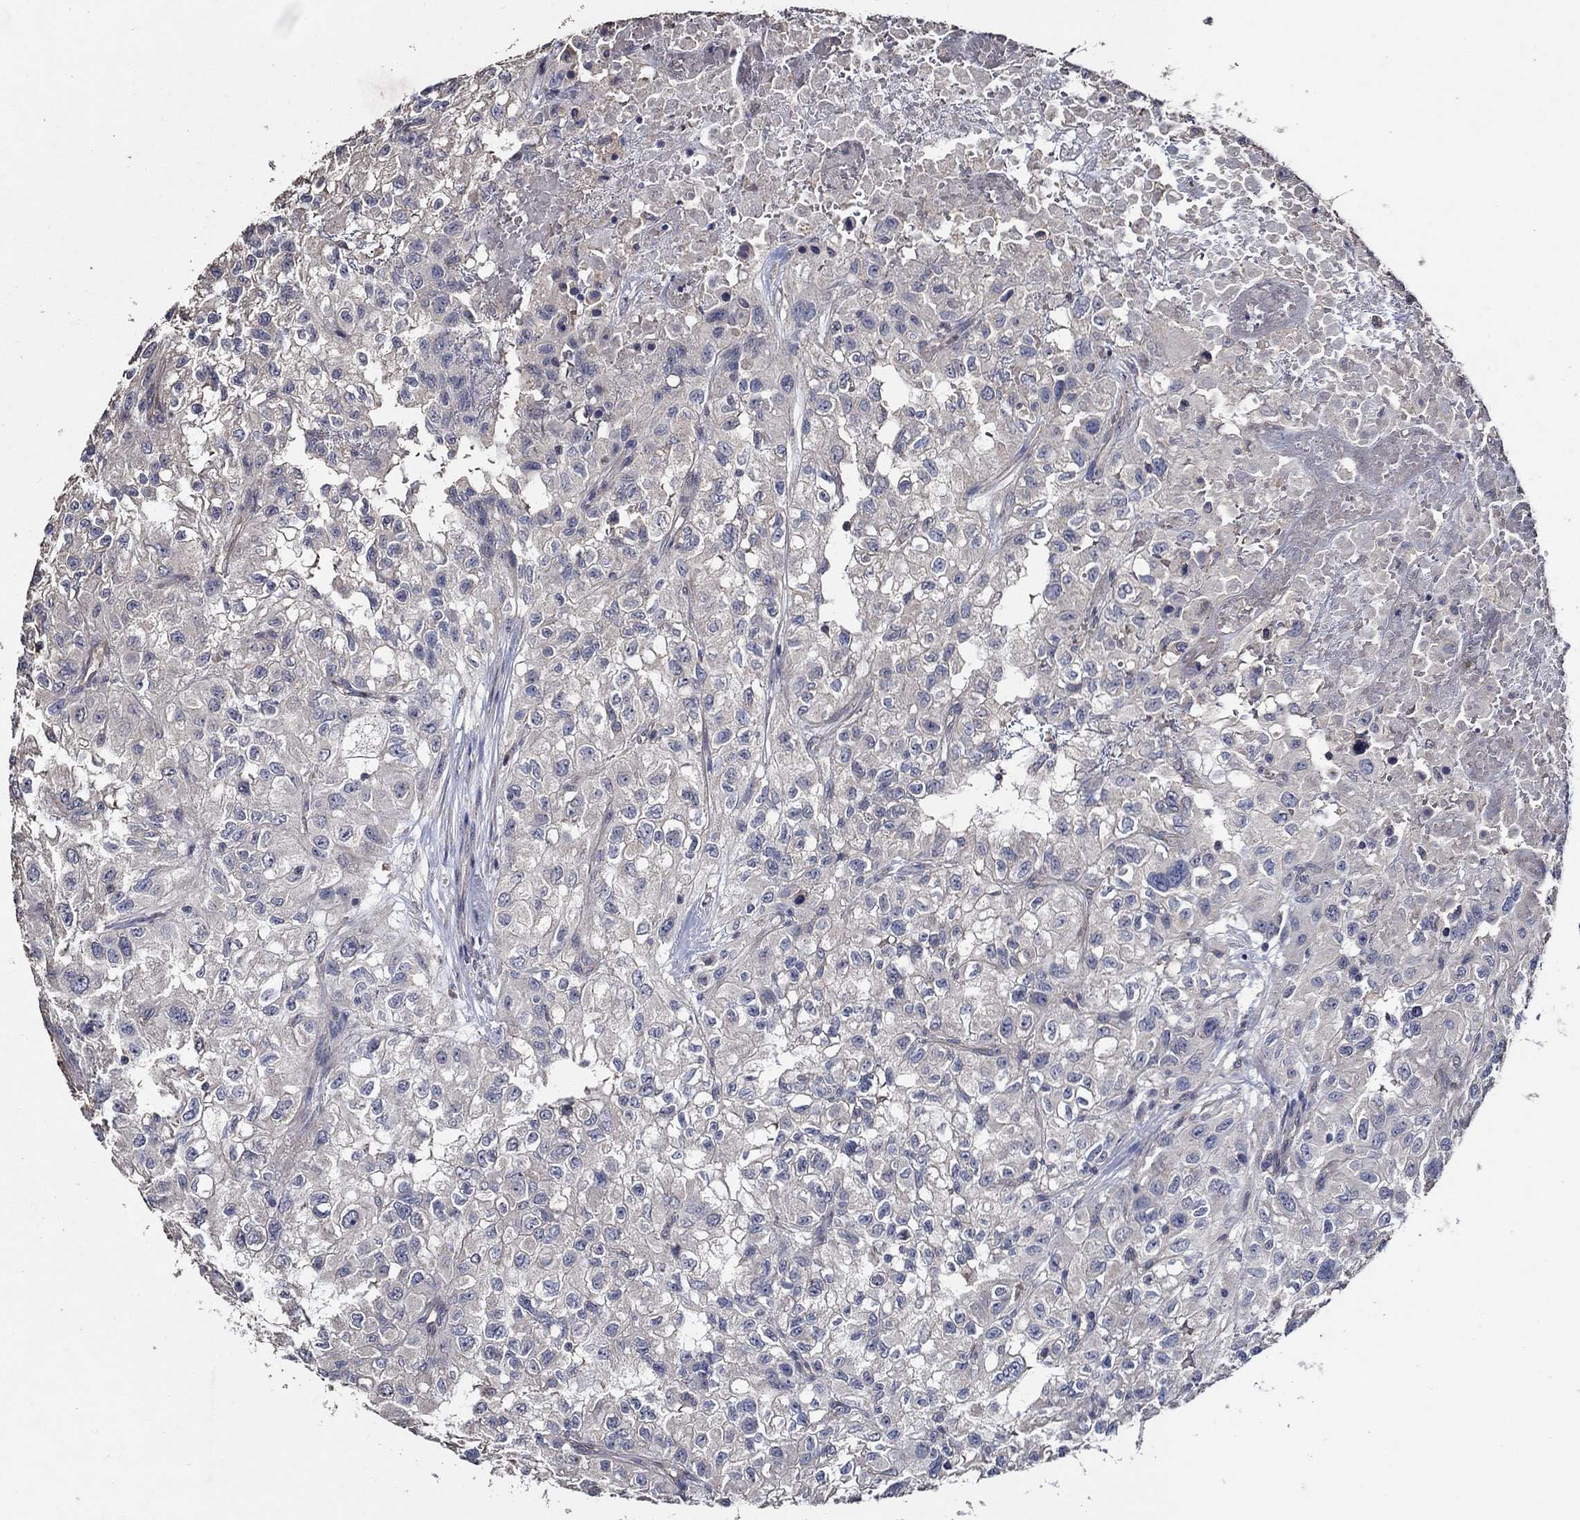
{"staining": {"intensity": "negative", "quantity": "none", "location": "none"}, "tissue": "renal cancer", "cell_type": "Tumor cells", "image_type": "cancer", "snomed": [{"axis": "morphology", "description": "Adenocarcinoma, NOS"}, {"axis": "topography", "description": "Kidney"}], "caption": "Protein analysis of adenocarcinoma (renal) exhibits no significant positivity in tumor cells.", "gene": "HAP1", "patient": {"sex": "male", "age": 64}}